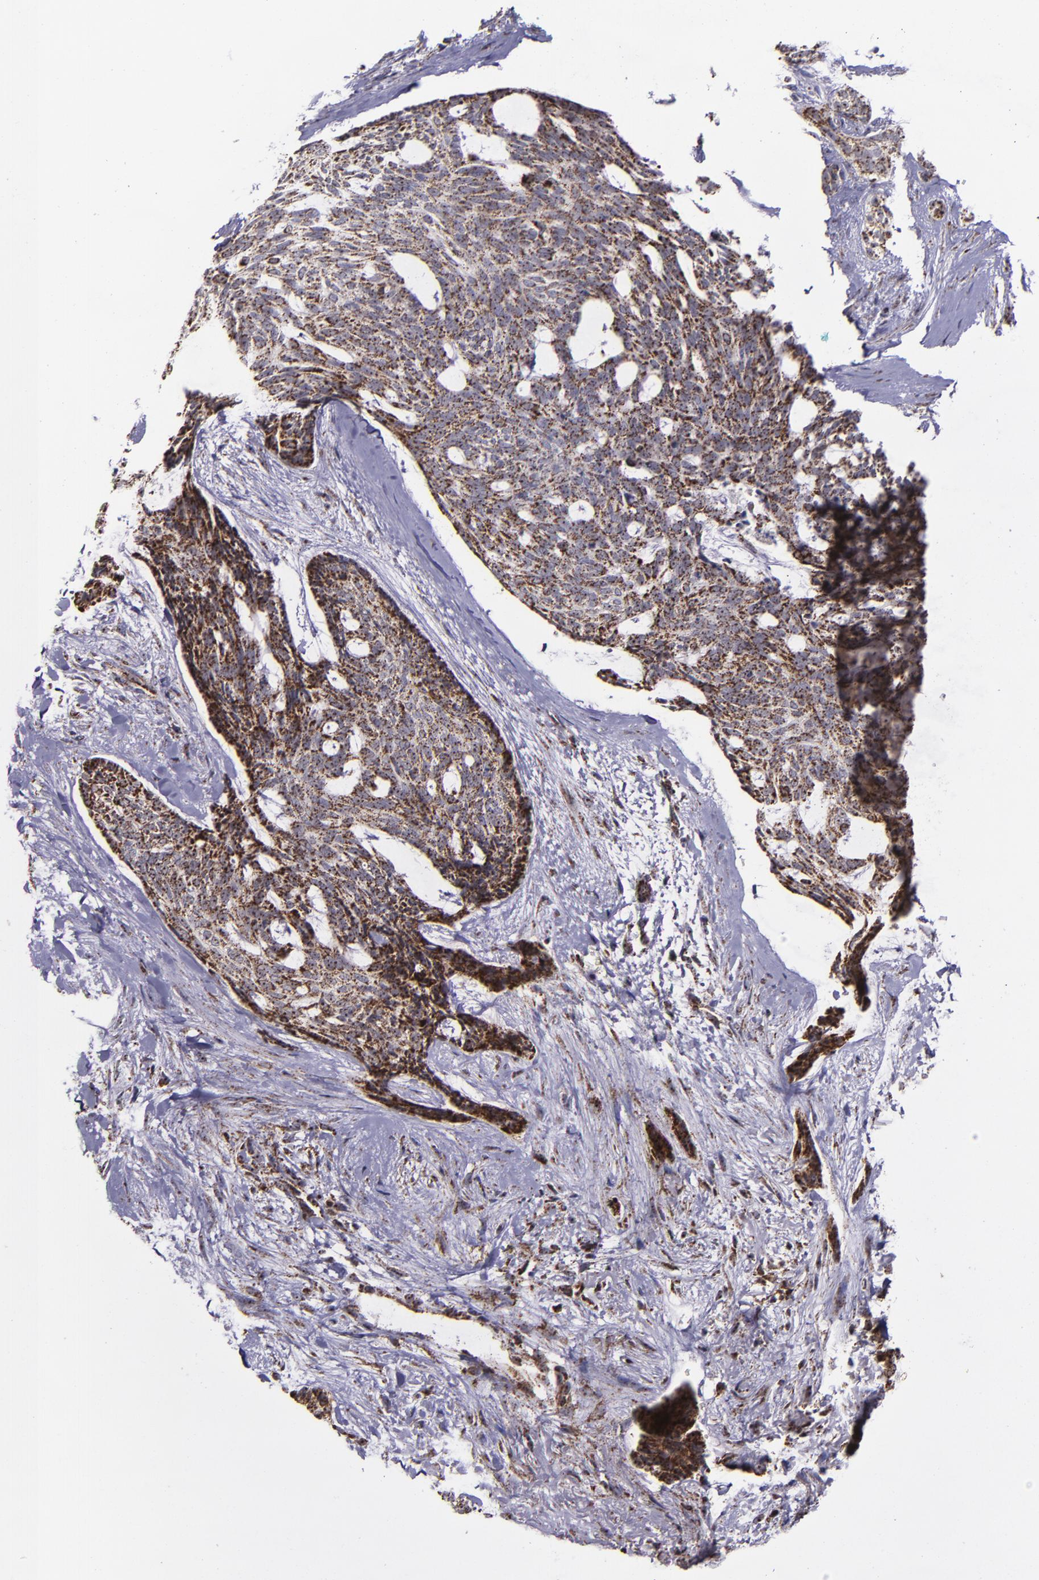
{"staining": {"intensity": "moderate", "quantity": ">75%", "location": "cytoplasmic/membranous,nuclear"}, "tissue": "skin cancer", "cell_type": "Tumor cells", "image_type": "cancer", "snomed": [{"axis": "morphology", "description": "Normal tissue, NOS"}, {"axis": "morphology", "description": "Basal cell carcinoma"}, {"axis": "topography", "description": "Skin"}], "caption": "Protein staining exhibits moderate cytoplasmic/membranous and nuclear positivity in about >75% of tumor cells in skin cancer.", "gene": "LONP1", "patient": {"sex": "female", "age": 71}}